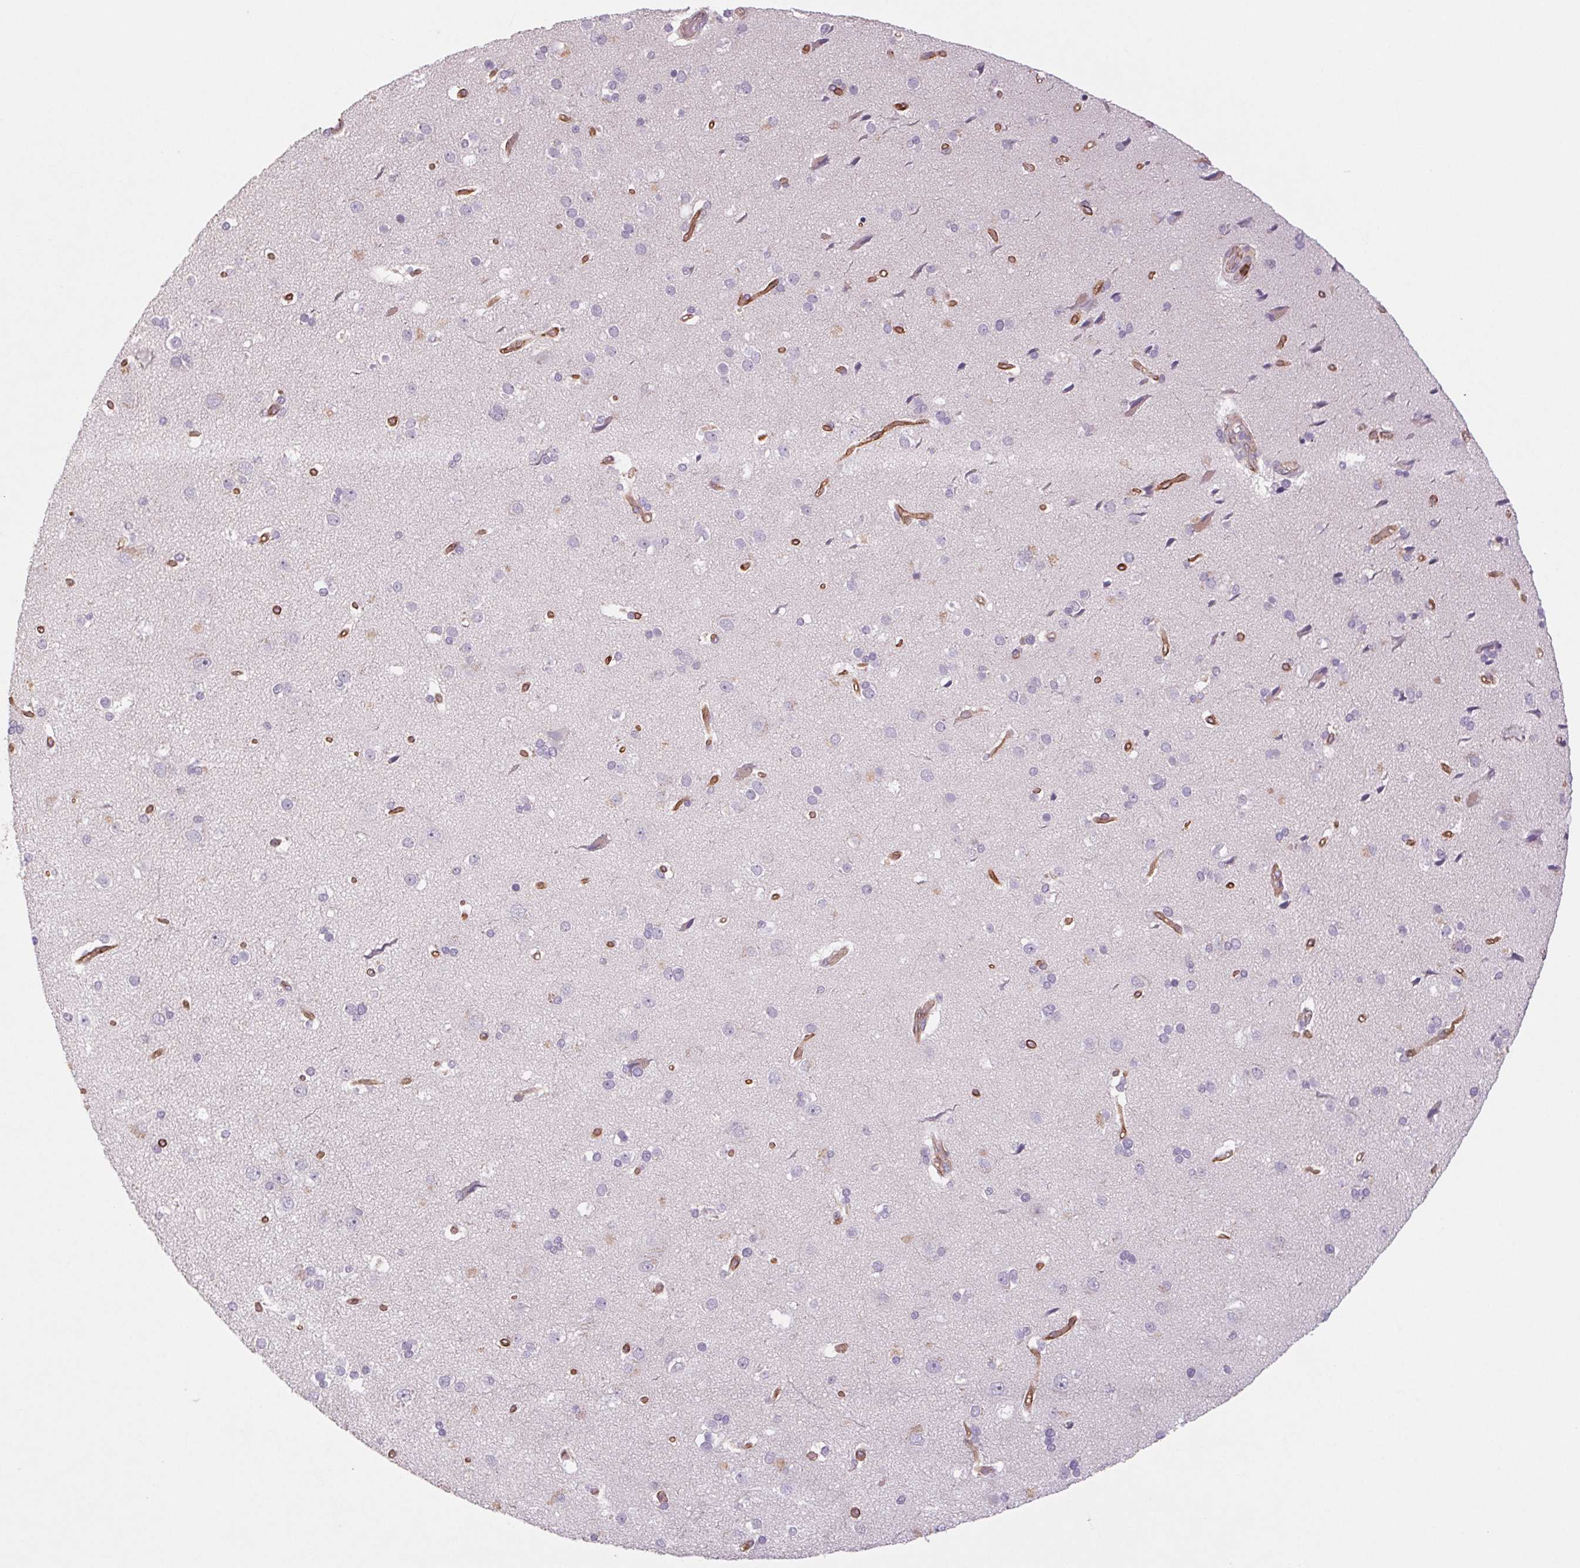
{"staining": {"intensity": "moderate", "quantity": ">75%", "location": "cytoplasmic/membranous"}, "tissue": "cerebral cortex", "cell_type": "Endothelial cells", "image_type": "normal", "snomed": [{"axis": "morphology", "description": "Normal tissue, NOS"}, {"axis": "morphology", "description": "Glioma, malignant, High grade"}, {"axis": "topography", "description": "Cerebral cortex"}], "caption": "Protein staining by immunohistochemistry reveals moderate cytoplasmic/membranous positivity in approximately >75% of endothelial cells in benign cerebral cortex. The staining was performed using DAB (3,3'-diaminobenzidine) to visualize the protein expression in brown, while the nuclei were stained in blue with hematoxylin (Magnification: 20x).", "gene": "MS4A13", "patient": {"sex": "male", "age": 71}}